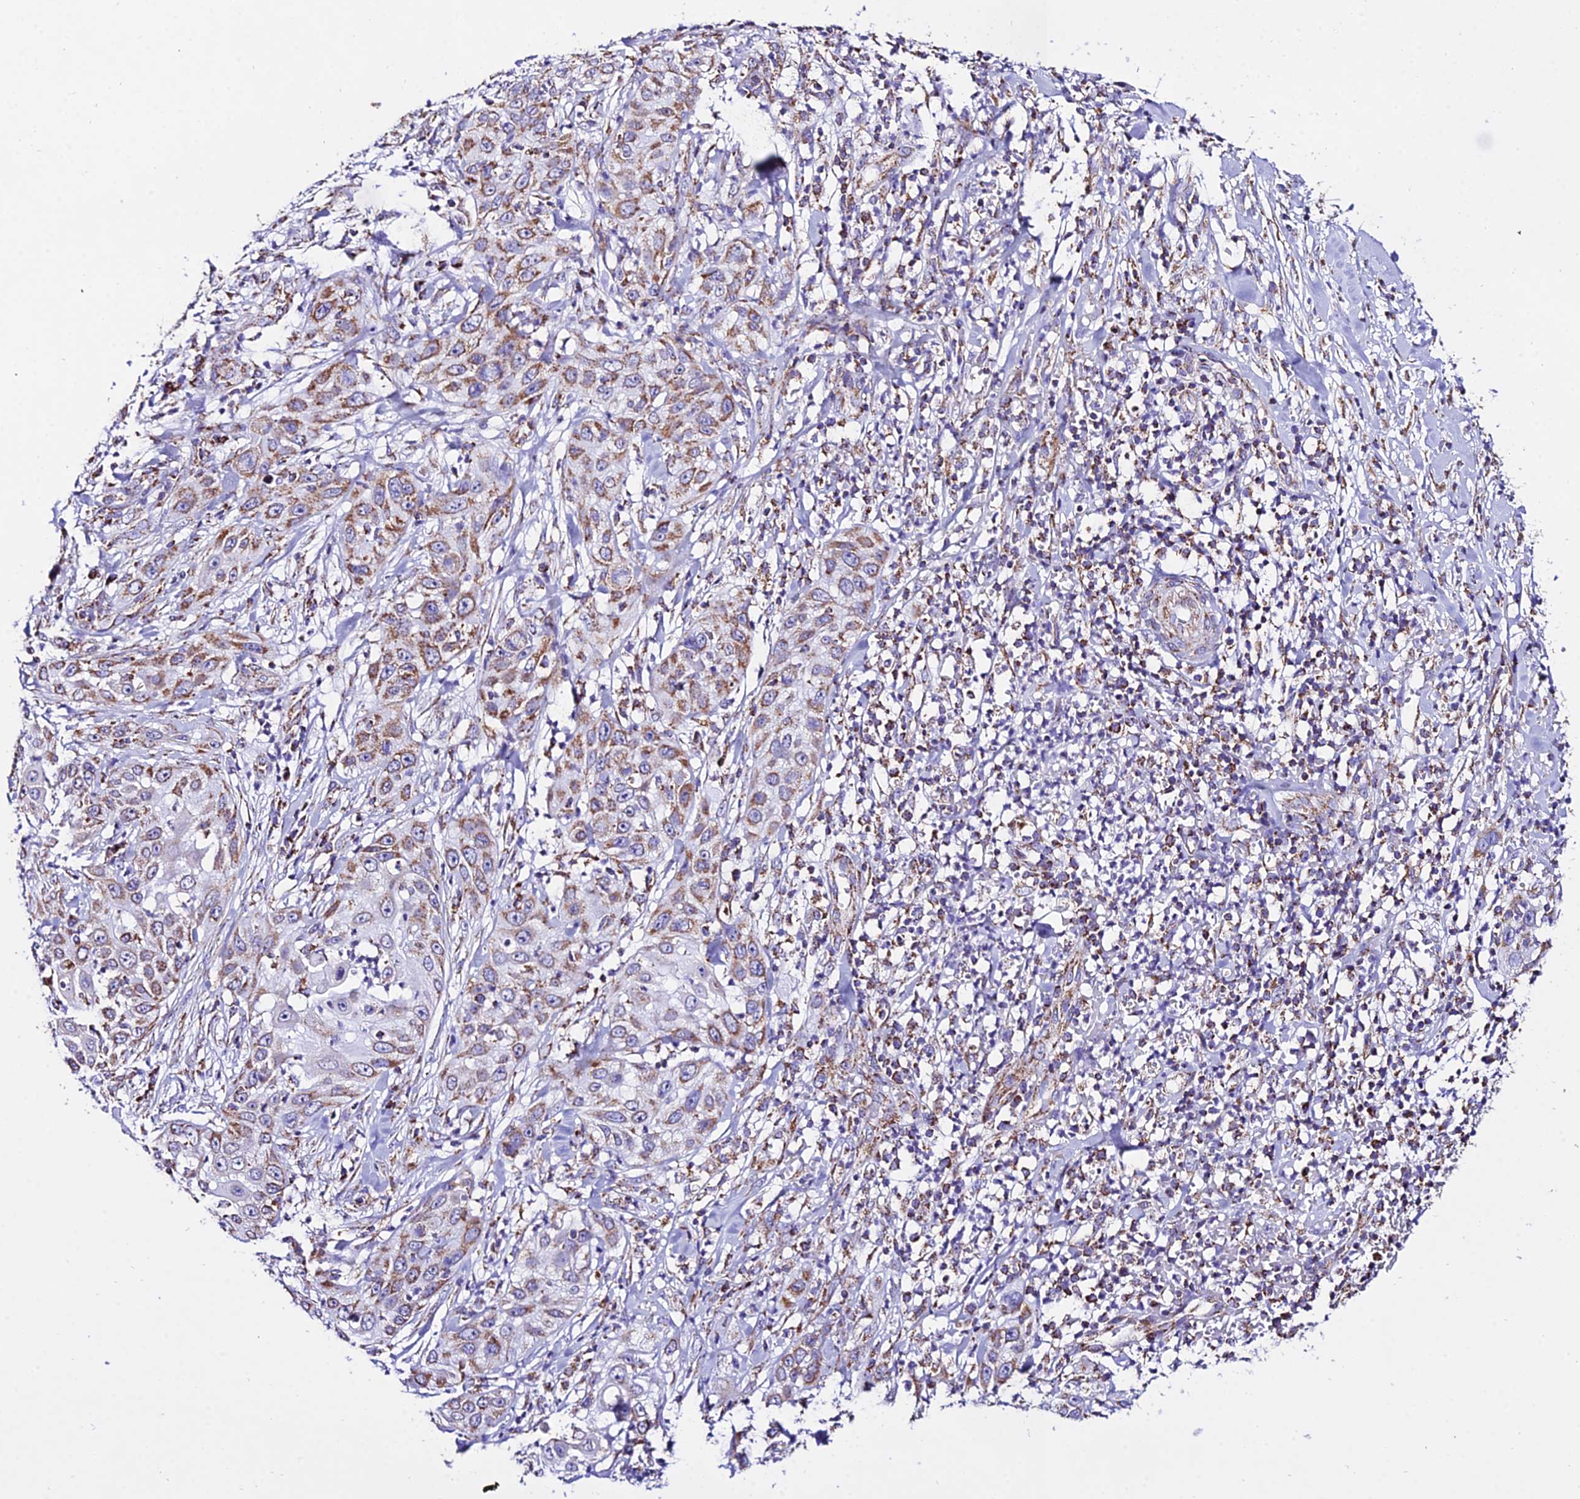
{"staining": {"intensity": "moderate", "quantity": ">75%", "location": "cytoplasmic/membranous"}, "tissue": "skin cancer", "cell_type": "Tumor cells", "image_type": "cancer", "snomed": [{"axis": "morphology", "description": "Squamous cell carcinoma, NOS"}, {"axis": "topography", "description": "Skin"}], "caption": "A medium amount of moderate cytoplasmic/membranous positivity is seen in about >75% of tumor cells in skin cancer (squamous cell carcinoma) tissue.", "gene": "ATP5PD", "patient": {"sex": "female", "age": 44}}